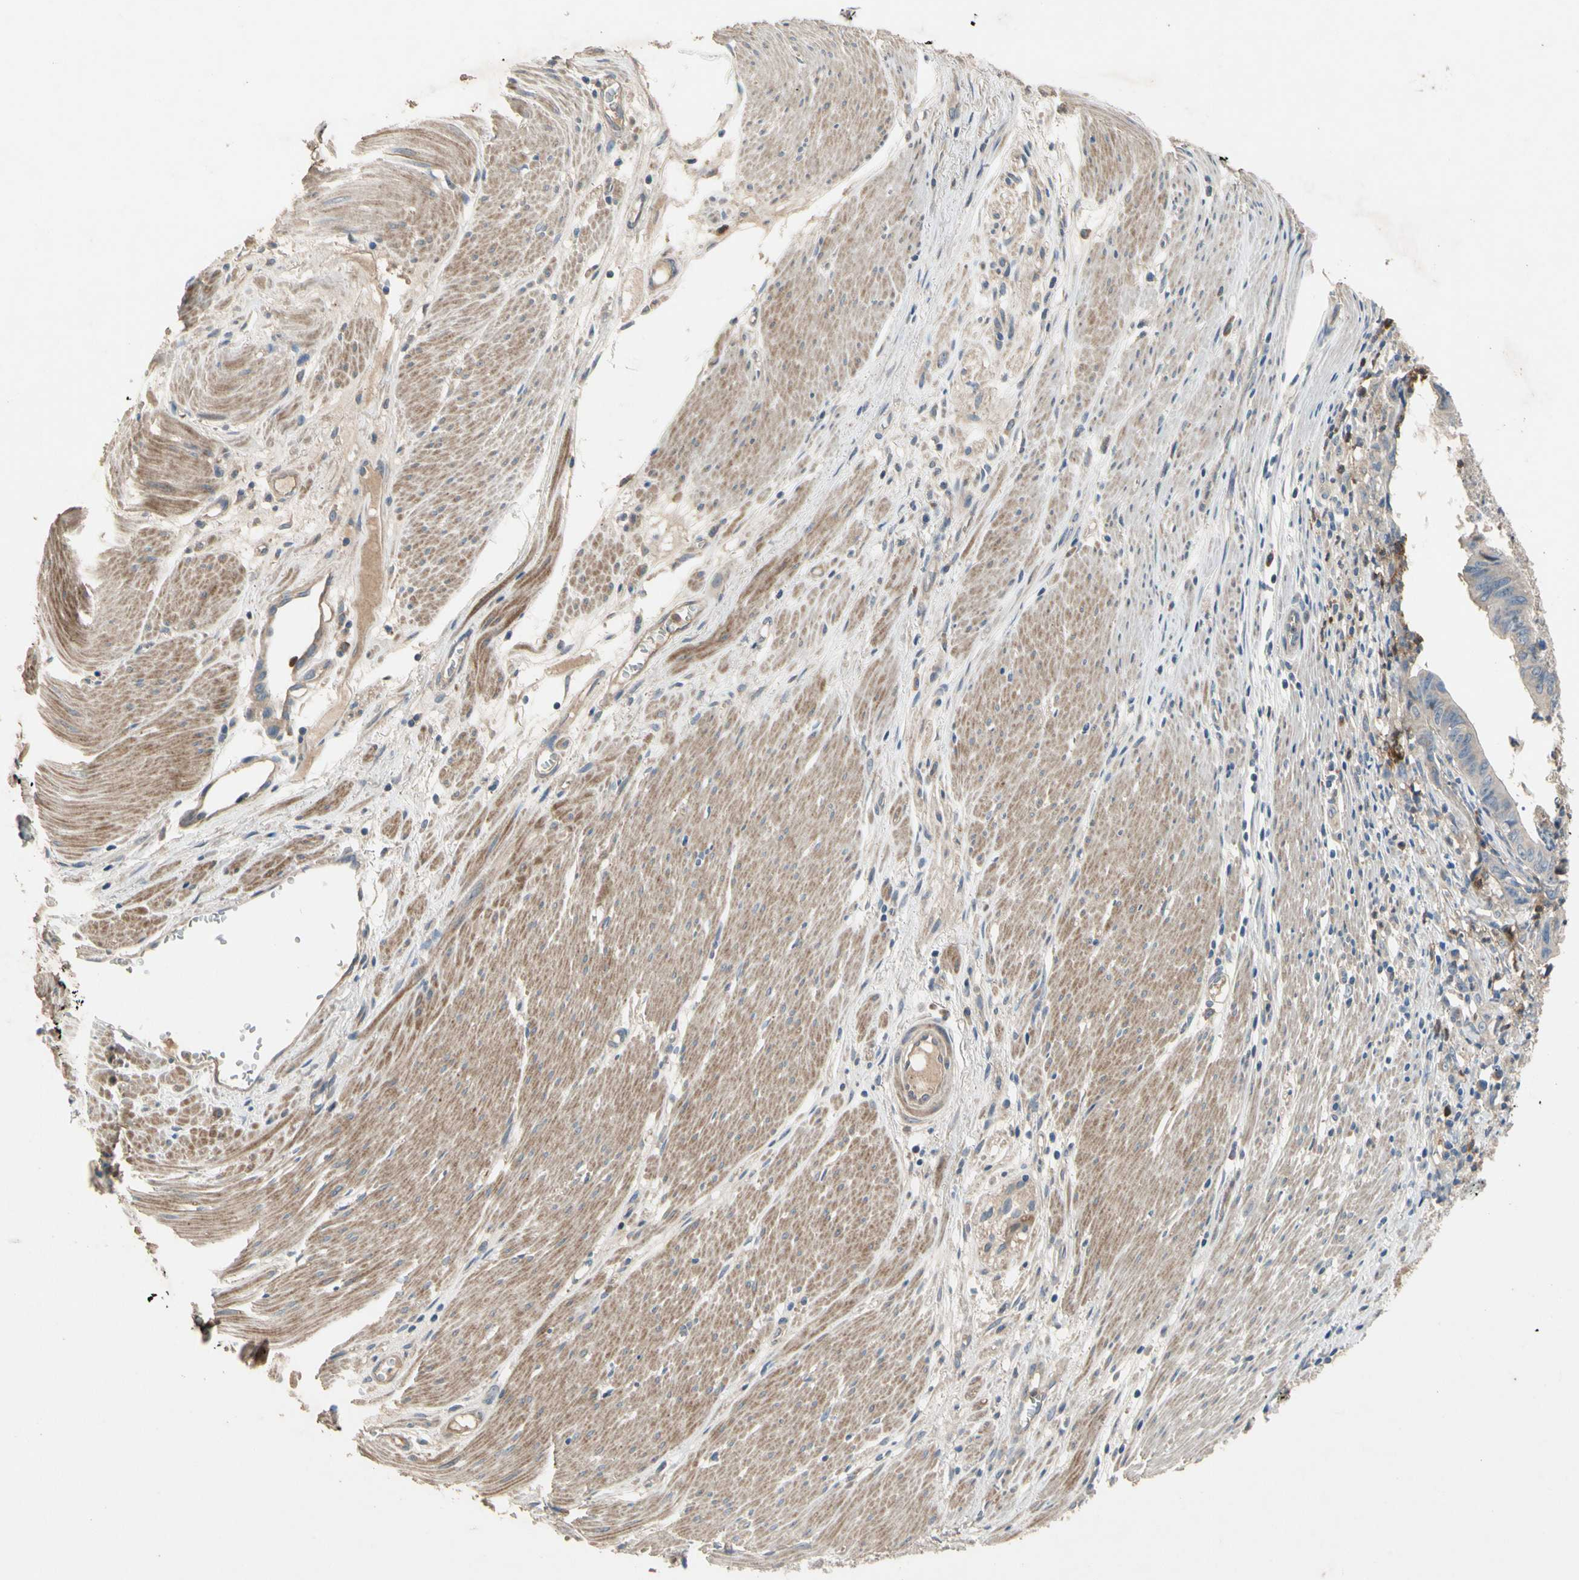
{"staining": {"intensity": "weak", "quantity": "25%-75%", "location": "cytoplasmic/membranous"}, "tissue": "stomach cancer", "cell_type": "Tumor cells", "image_type": "cancer", "snomed": [{"axis": "morphology", "description": "Adenocarcinoma, NOS"}, {"axis": "topography", "description": "Stomach, lower"}], "caption": "A brown stain labels weak cytoplasmic/membranous staining of a protein in stomach adenocarcinoma tumor cells. The staining is performed using DAB (3,3'-diaminobenzidine) brown chromogen to label protein expression. The nuclei are counter-stained blue using hematoxylin.", "gene": "SIGLEC5", "patient": {"sex": "male", "age": 77}}